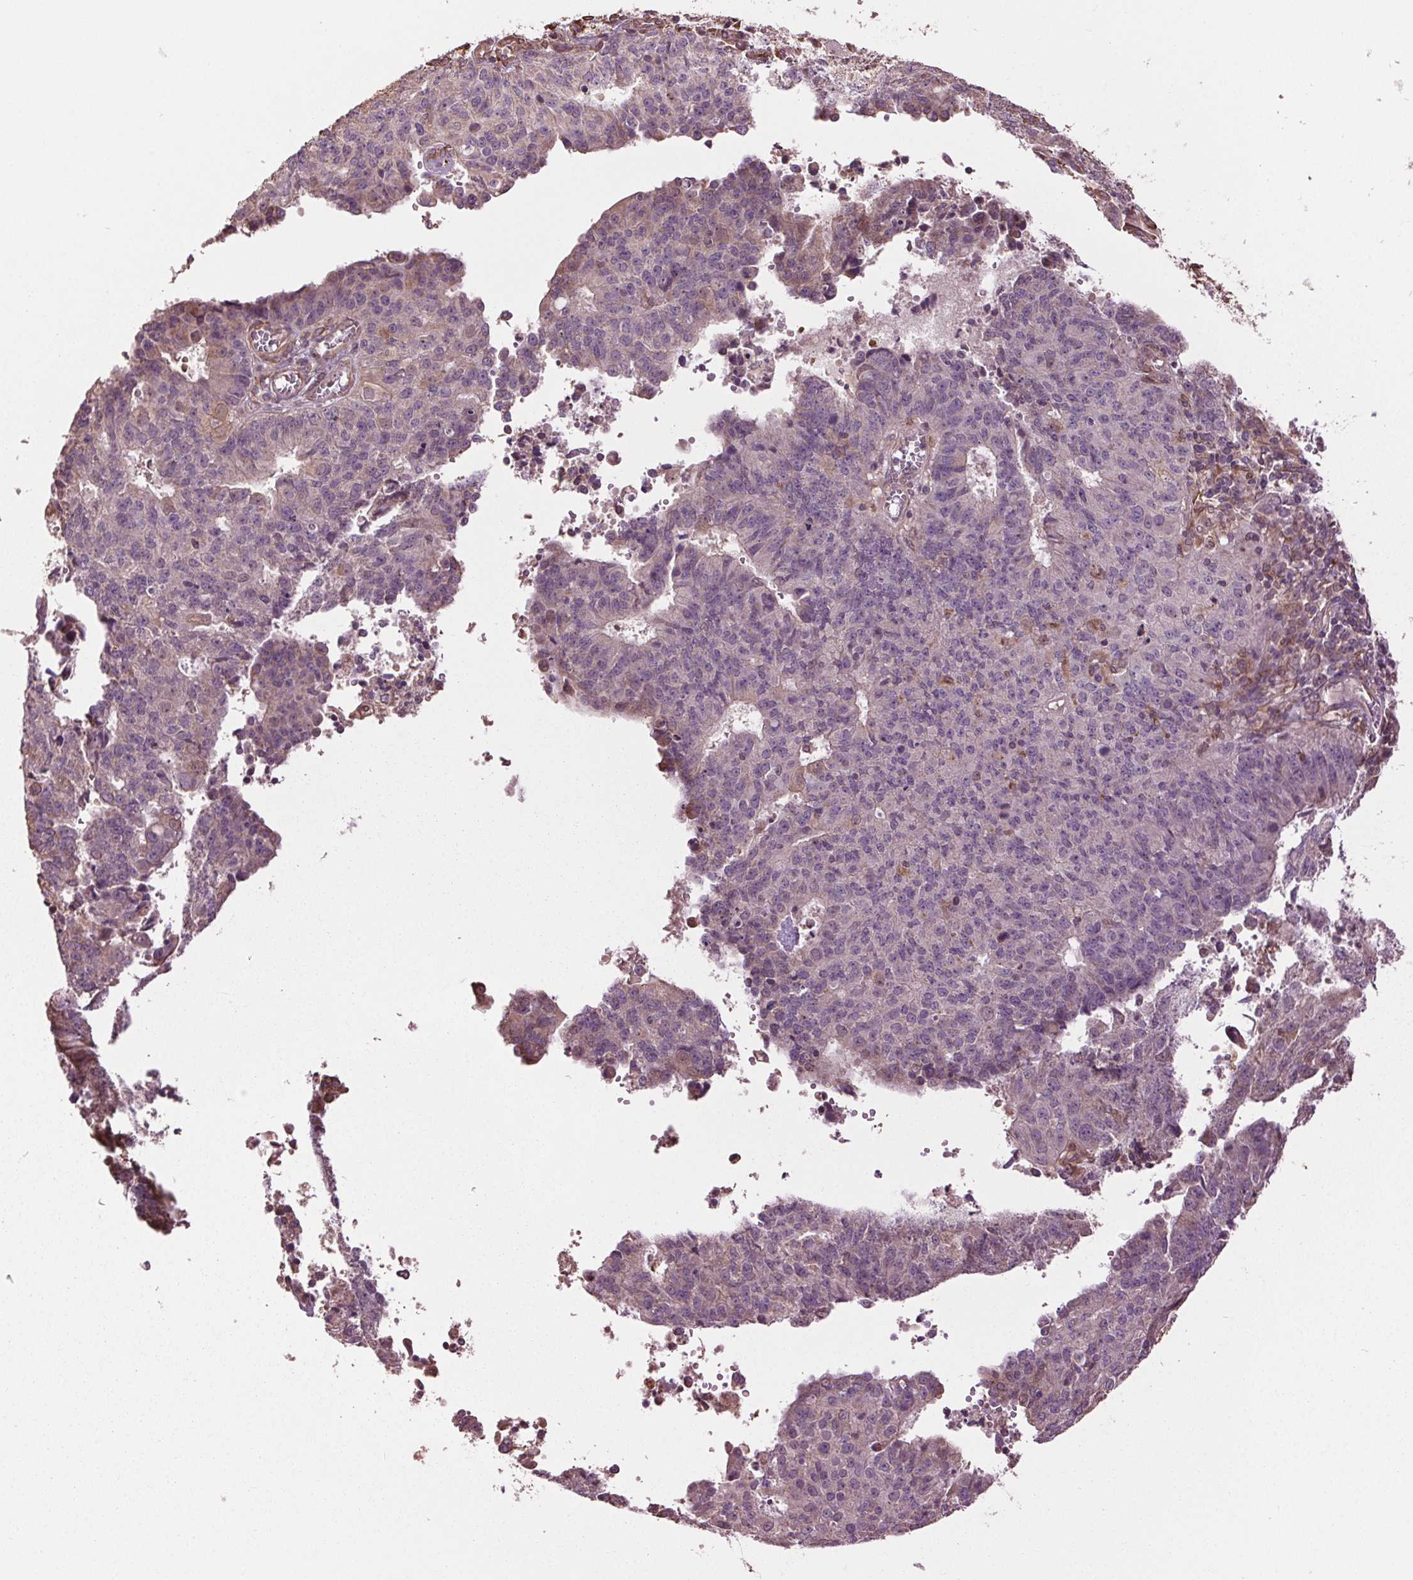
{"staining": {"intensity": "negative", "quantity": "none", "location": "none"}, "tissue": "endometrial cancer", "cell_type": "Tumor cells", "image_type": "cancer", "snomed": [{"axis": "morphology", "description": "Adenocarcinoma, NOS"}, {"axis": "topography", "description": "Endometrium"}], "caption": "Immunohistochemistry (IHC) photomicrograph of neoplastic tissue: human endometrial cancer (adenocarcinoma) stained with DAB (3,3'-diaminobenzidine) demonstrates no significant protein positivity in tumor cells.", "gene": "RNPEP", "patient": {"sex": "female", "age": 82}}